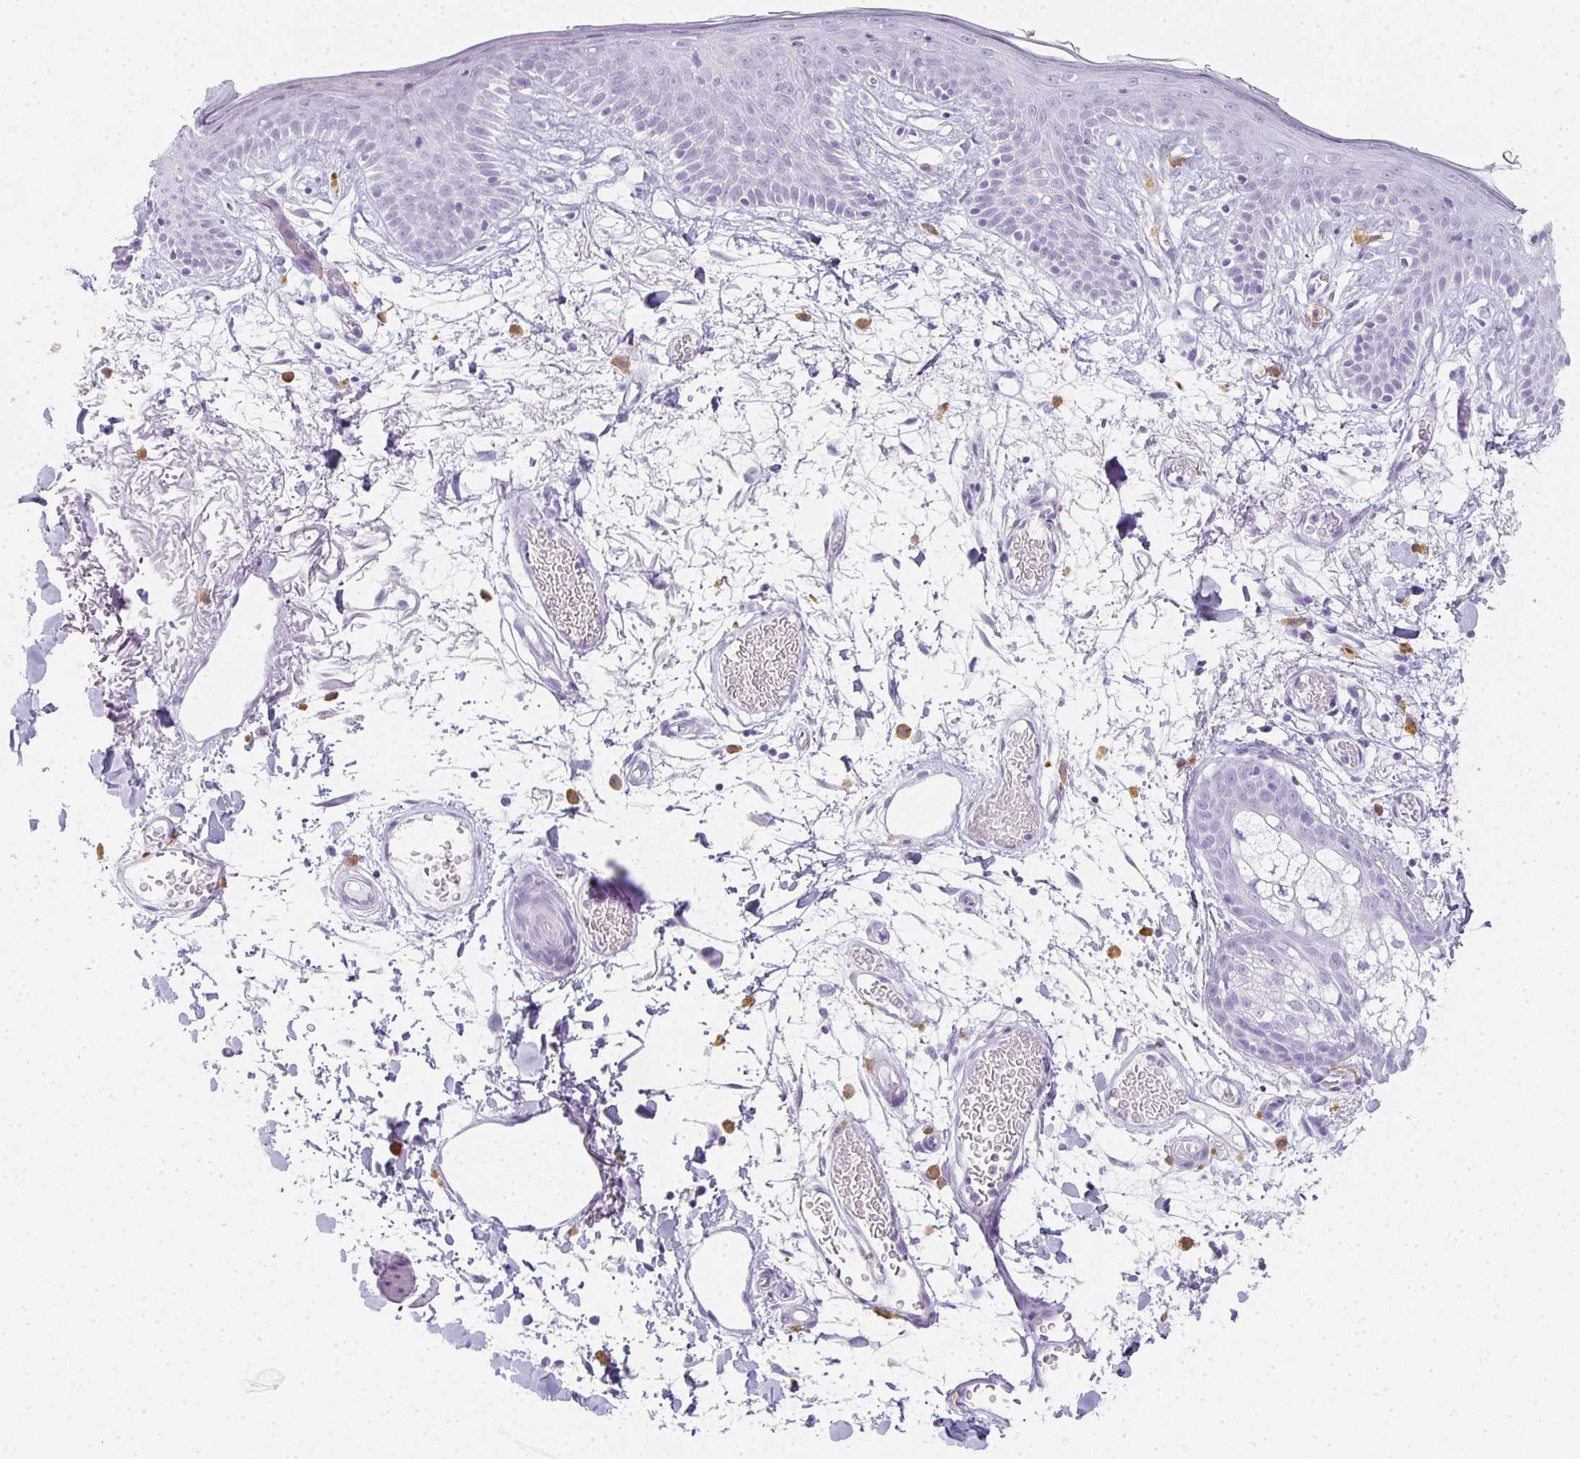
{"staining": {"intensity": "negative", "quantity": "none", "location": "none"}, "tissue": "skin", "cell_type": "Fibroblasts", "image_type": "normal", "snomed": [{"axis": "morphology", "description": "Normal tissue, NOS"}, {"axis": "topography", "description": "Skin"}], "caption": "Immunohistochemistry (IHC) histopathology image of normal skin: human skin stained with DAB reveals no significant protein expression in fibroblasts.", "gene": "TPSD1", "patient": {"sex": "male", "age": 79}}